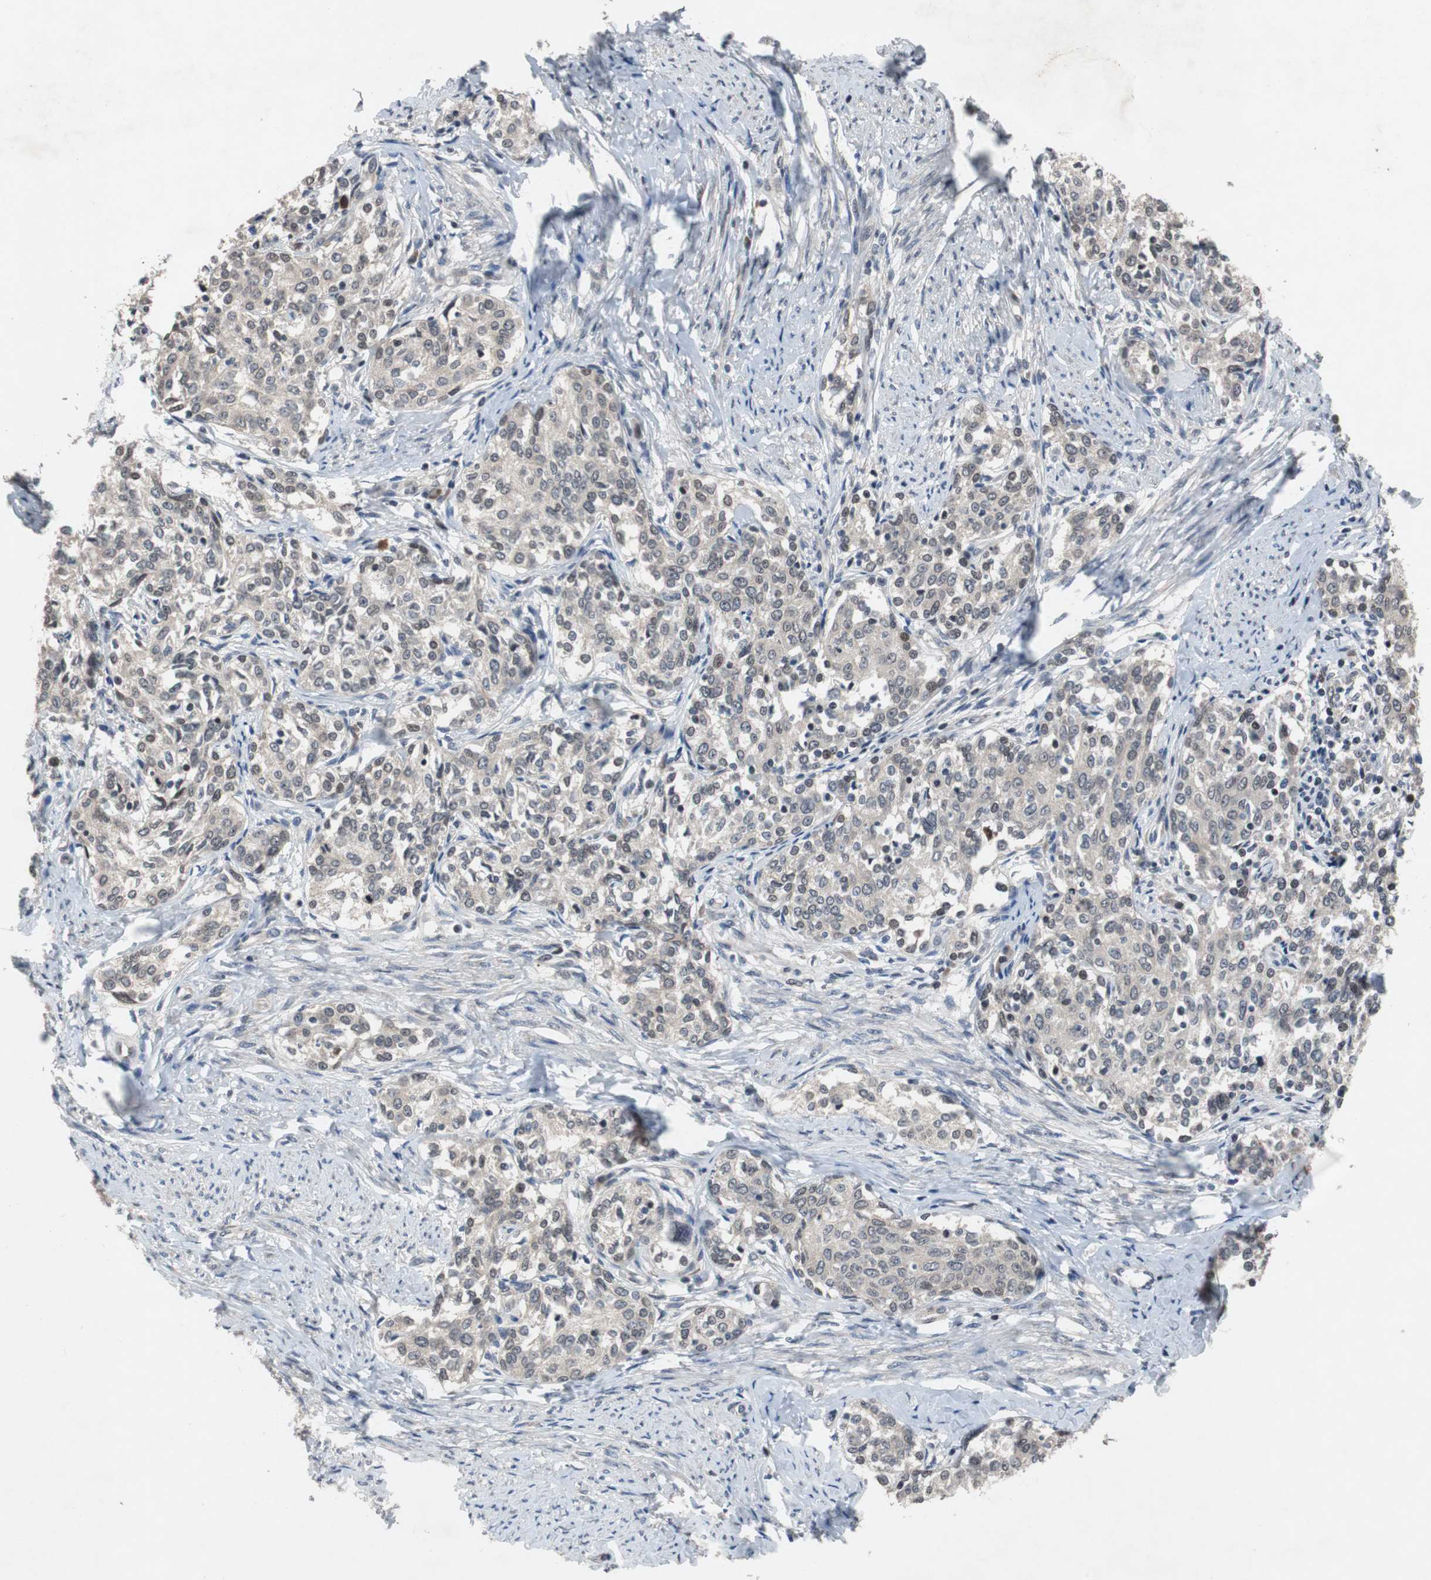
{"staining": {"intensity": "weak", "quantity": "25%-75%", "location": "cytoplasmic/membranous"}, "tissue": "cervical cancer", "cell_type": "Tumor cells", "image_type": "cancer", "snomed": [{"axis": "morphology", "description": "Squamous cell carcinoma, NOS"}, {"axis": "morphology", "description": "Adenocarcinoma, NOS"}, {"axis": "topography", "description": "Cervix"}], "caption": "Human cervical squamous cell carcinoma stained with a protein marker displays weak staining in tumor cells.", "gene": "TP63", "patient": {"sex": "female", "age": 52}}